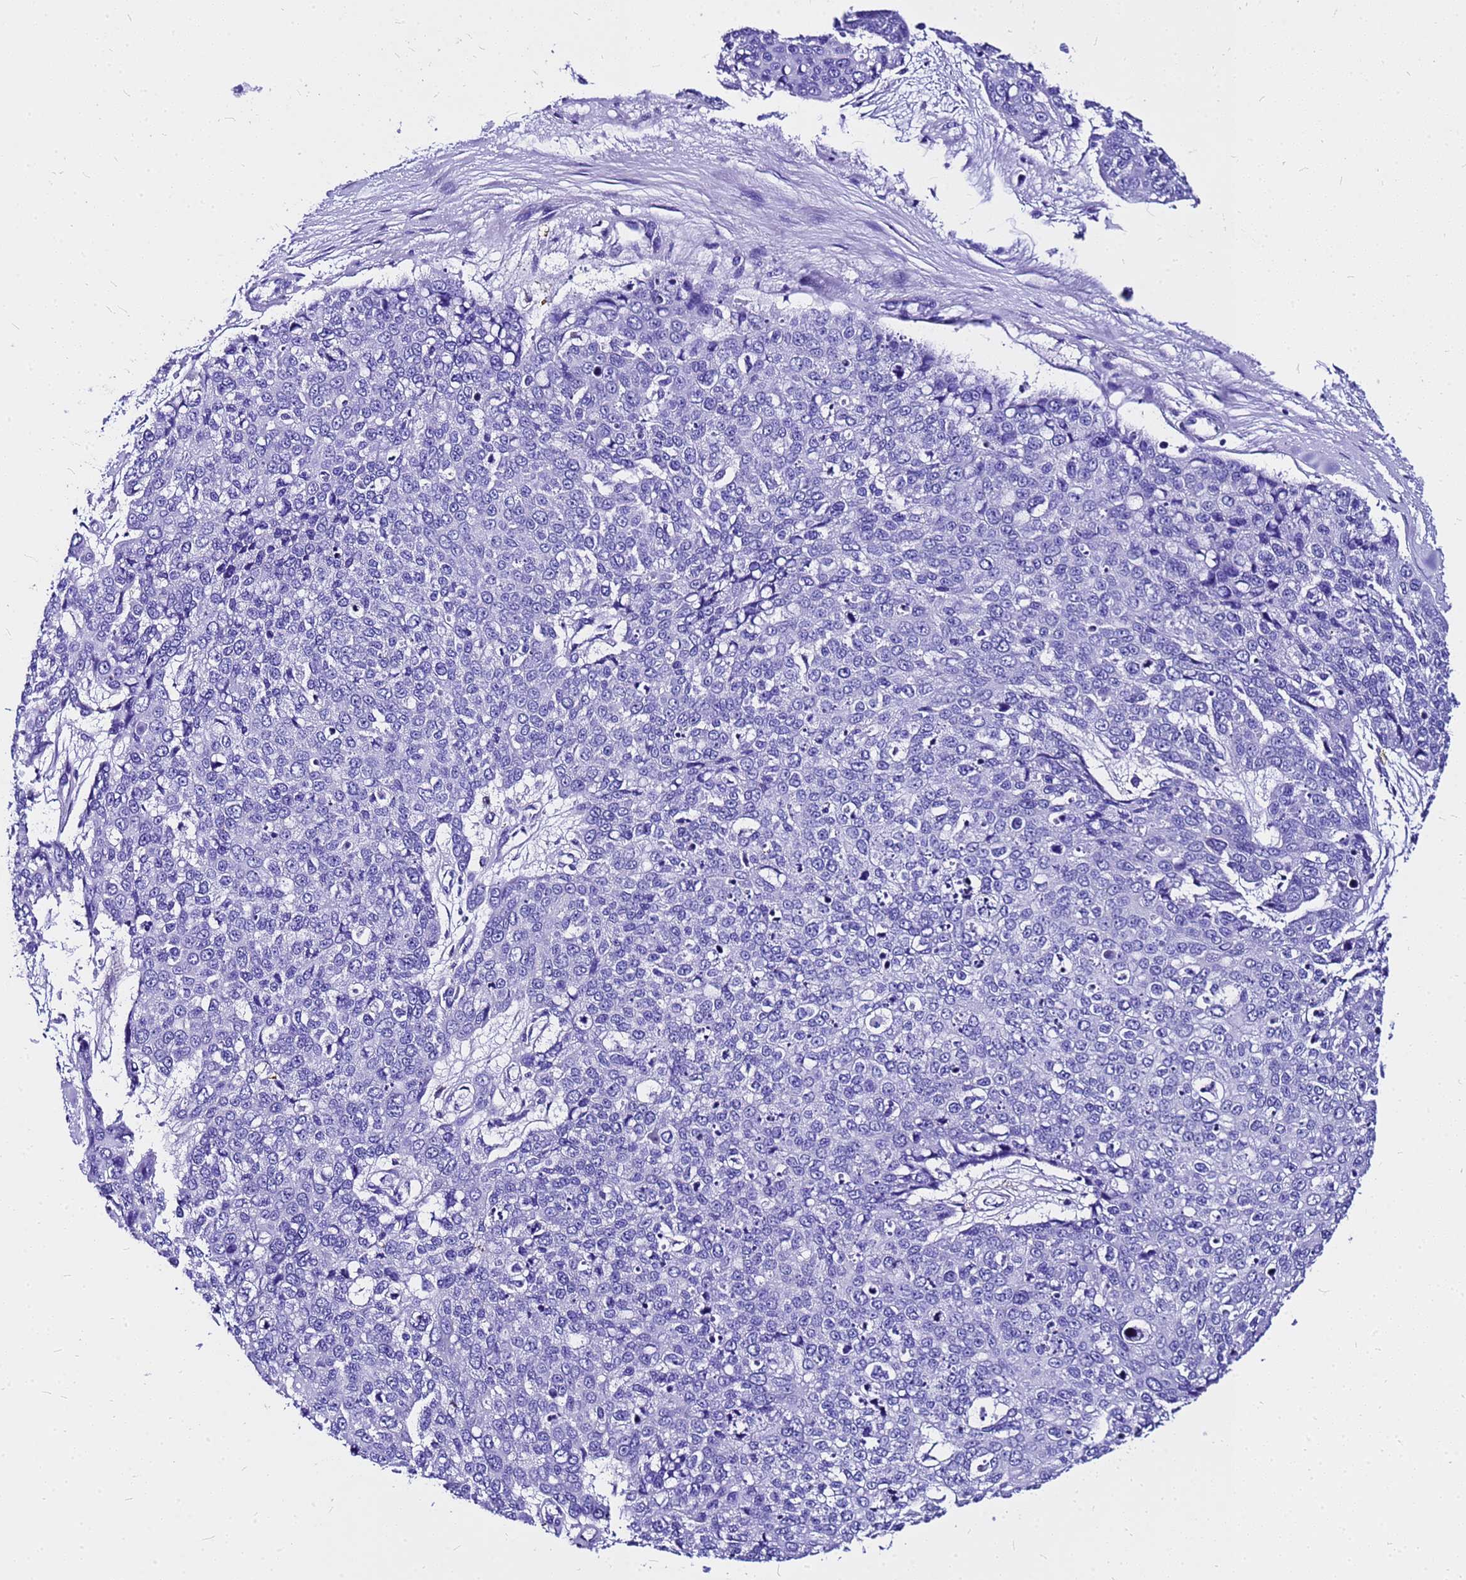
{"staining": {"intensity": "negative", "quantity": "none", "location": "none"}, "tissue": "skin cancer", "cell_type": "Tumor cells", "image_type": "cancer", "snomed": [{"axis": "morphology", "description": "Squamous cell carcinoma, NOS"}, {"axis": "topography", "description": "Skin"}], "caption": "This is an IHC image of human squamous cell carcinoma (skin). There is no expression in tumor cells.", "gene": "HERC4", "patient": {"sex": "male", "age": 71}}